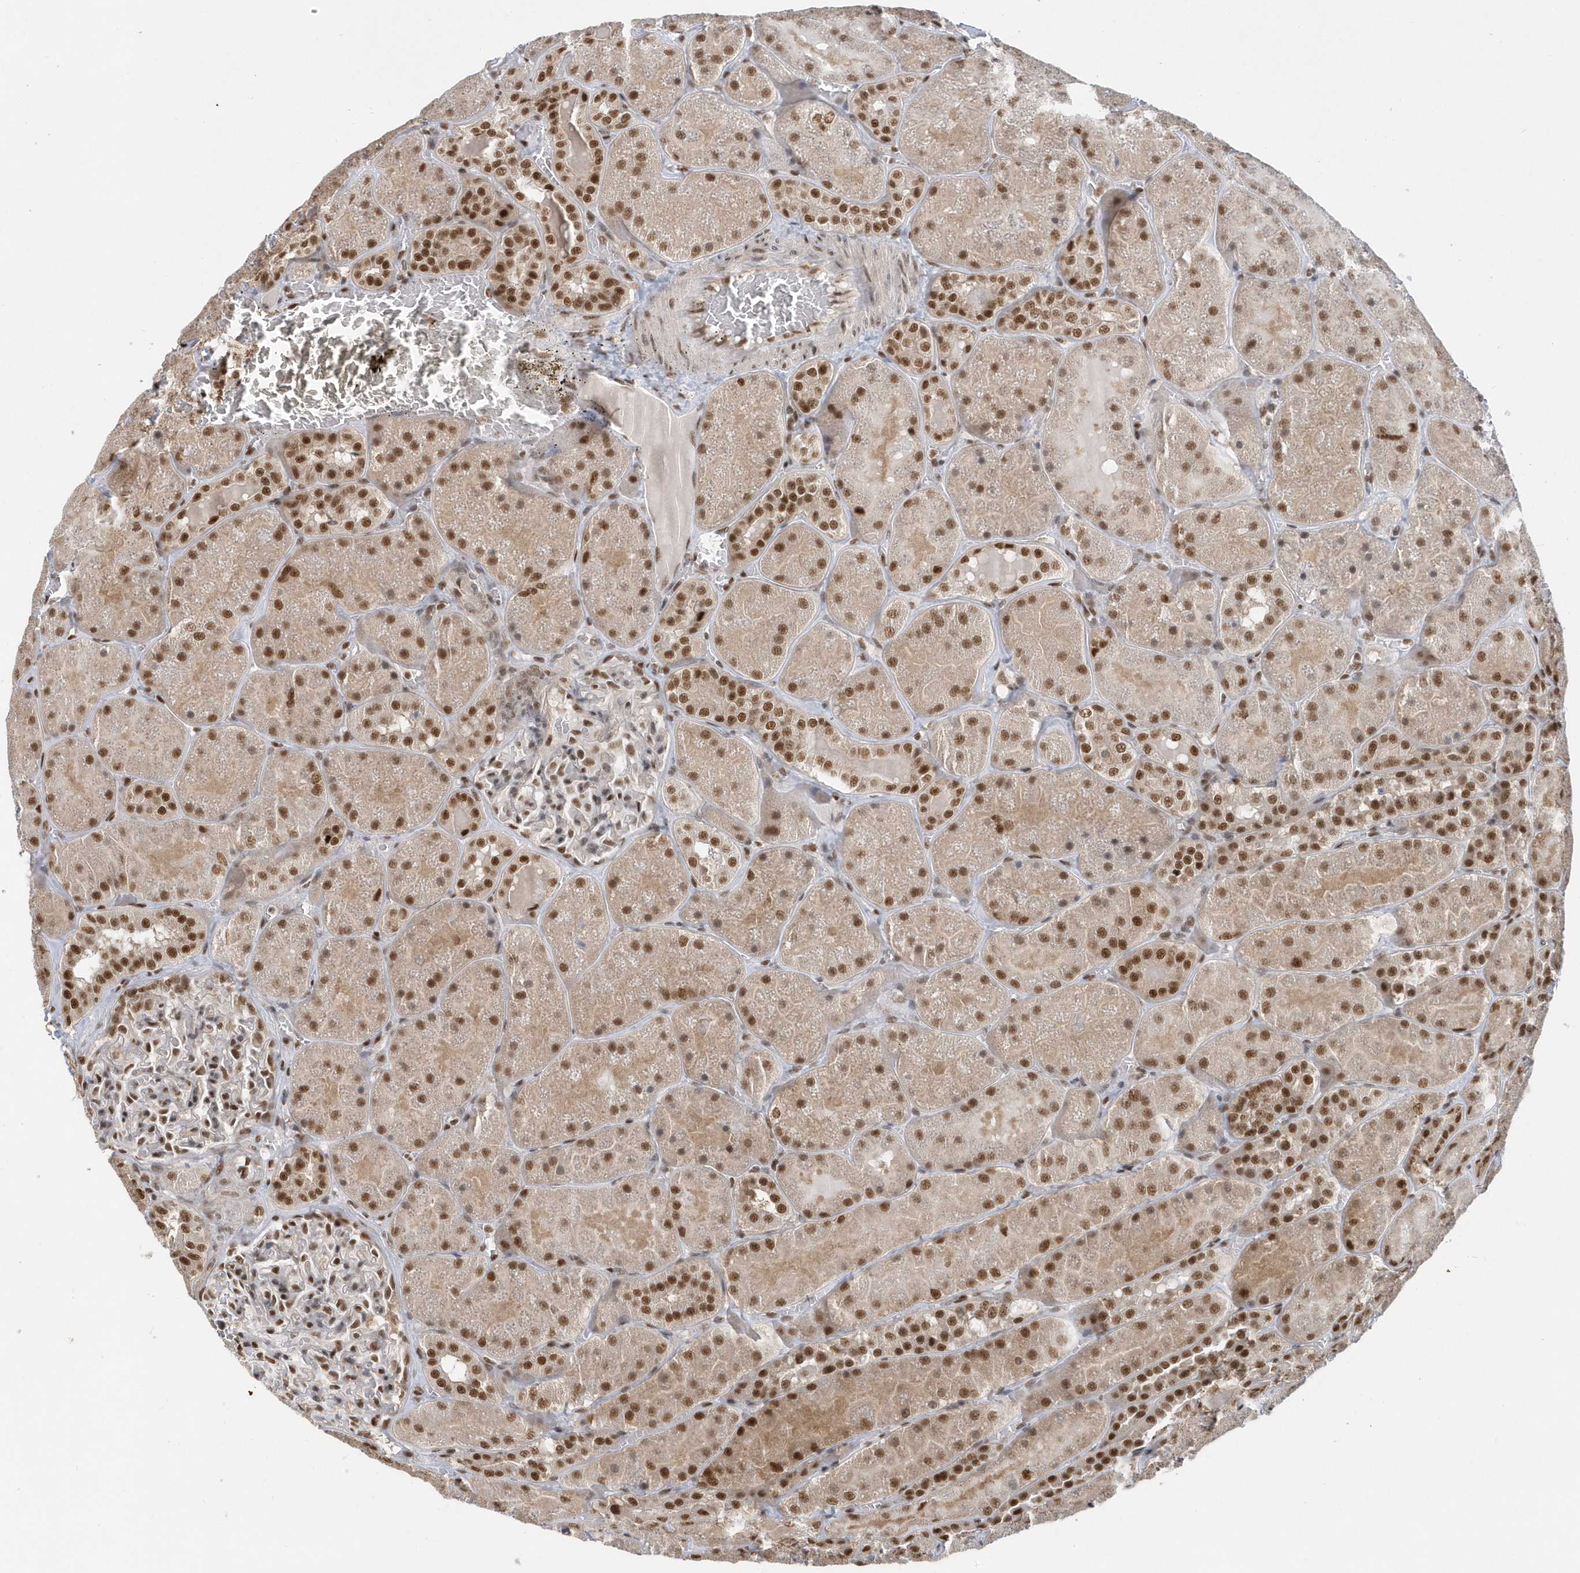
{"staining": {"intensity": "moderate", "quantity": ">75%", "location": "nuclear"}, "tissue": "kidney", "cell_type": "Cells in glomeruli", "image_type": "normal", "snomed": [{"axis": "morphology", "description": "Normal tissue, NOS"}, {"axis": "topography", "description": "Kidney"}], "caption": "IHC photomicrograph of normal kidney: kidney stained using immunohistochemistry (IHC) displays medium levels of moderate protein expression localized specifically in the nuclear of cells in glomeruli, appearing as a nuclear brown color.", "gene": "SEPHS1", "patient": {"sex": "male", "age": 28}}